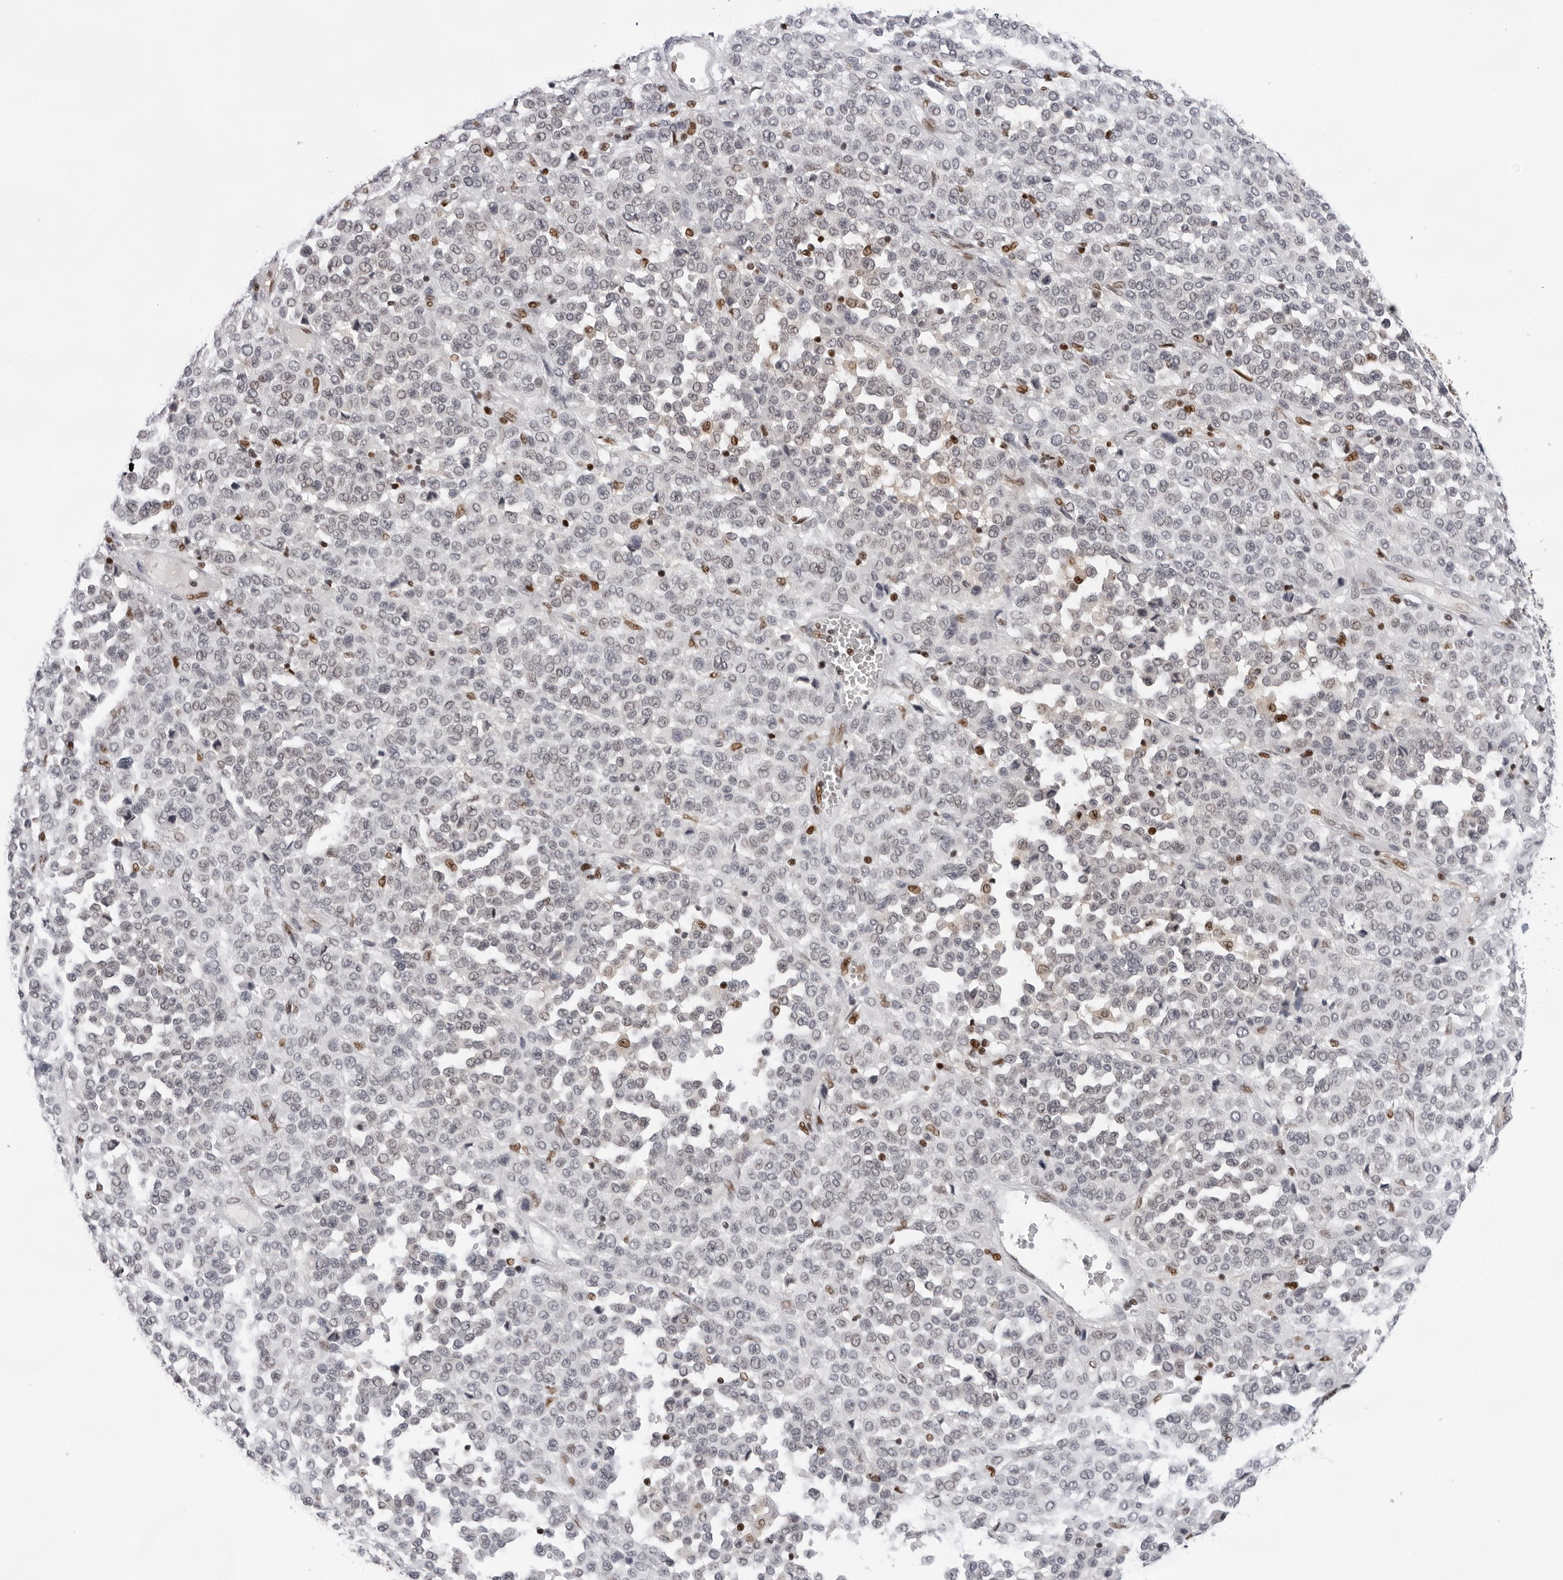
{"staining": {"intensity": "negative", "quantity": "none", "location": "none"}, "tissue": "melanoma", "cell_type": "Tumor cells", "image_type": "cancer", "snomed": [{"axis": "morphology", "description": "Malignant melanoma, Metastatic site"}, {"axis": "topography", "description": "Pancreas"}], "caption": "This micrograph is of melanoma stained with immunohistochemistry (IHC) to label a protein in brown with the nuclei are counter-stained blue. There is no staining in tumor cells.", "gene": "OGG1", "patient": {"sex": "female", "age": 30}}